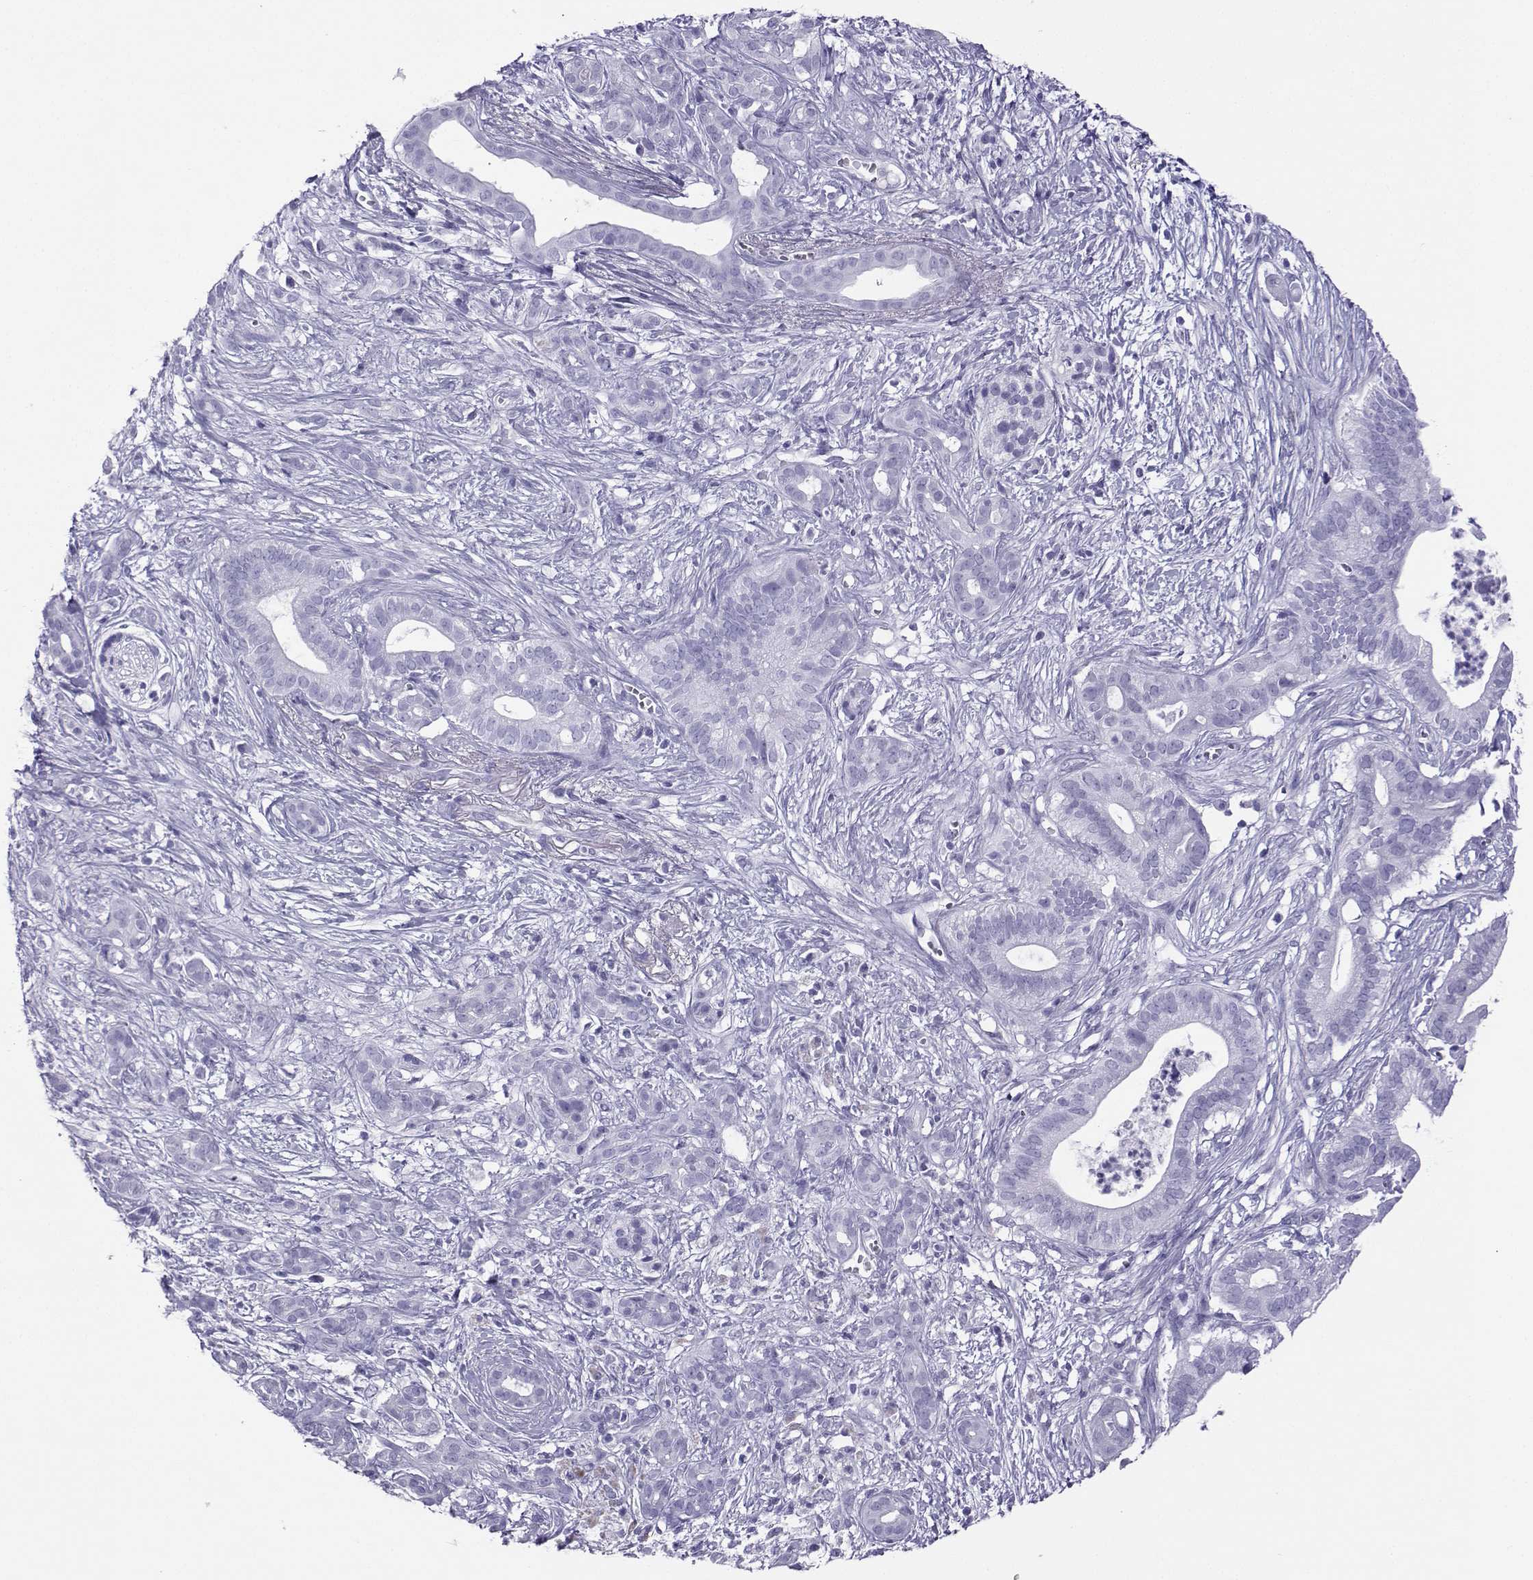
{"staining": {"intensity": "negative", "quantity": "none", "location": "none"}, "tissue": "pancreatic cancer", "cell_type": "Tumor cells", "image_type": "cancer", "snomed": [{"axis": "morphology", "description": "Adenocarcinoma, NOS"}, {"axis": "topography", "description": "Pancreas"}], "caption": "This is an immunohistochemistry (IHC) histopathology image of pancreatic cancer (adenocarcinoma). There is no staining in tumor cells.", "gene": "LORICRIN", "patient": {"sex": "male", "age": 61}}